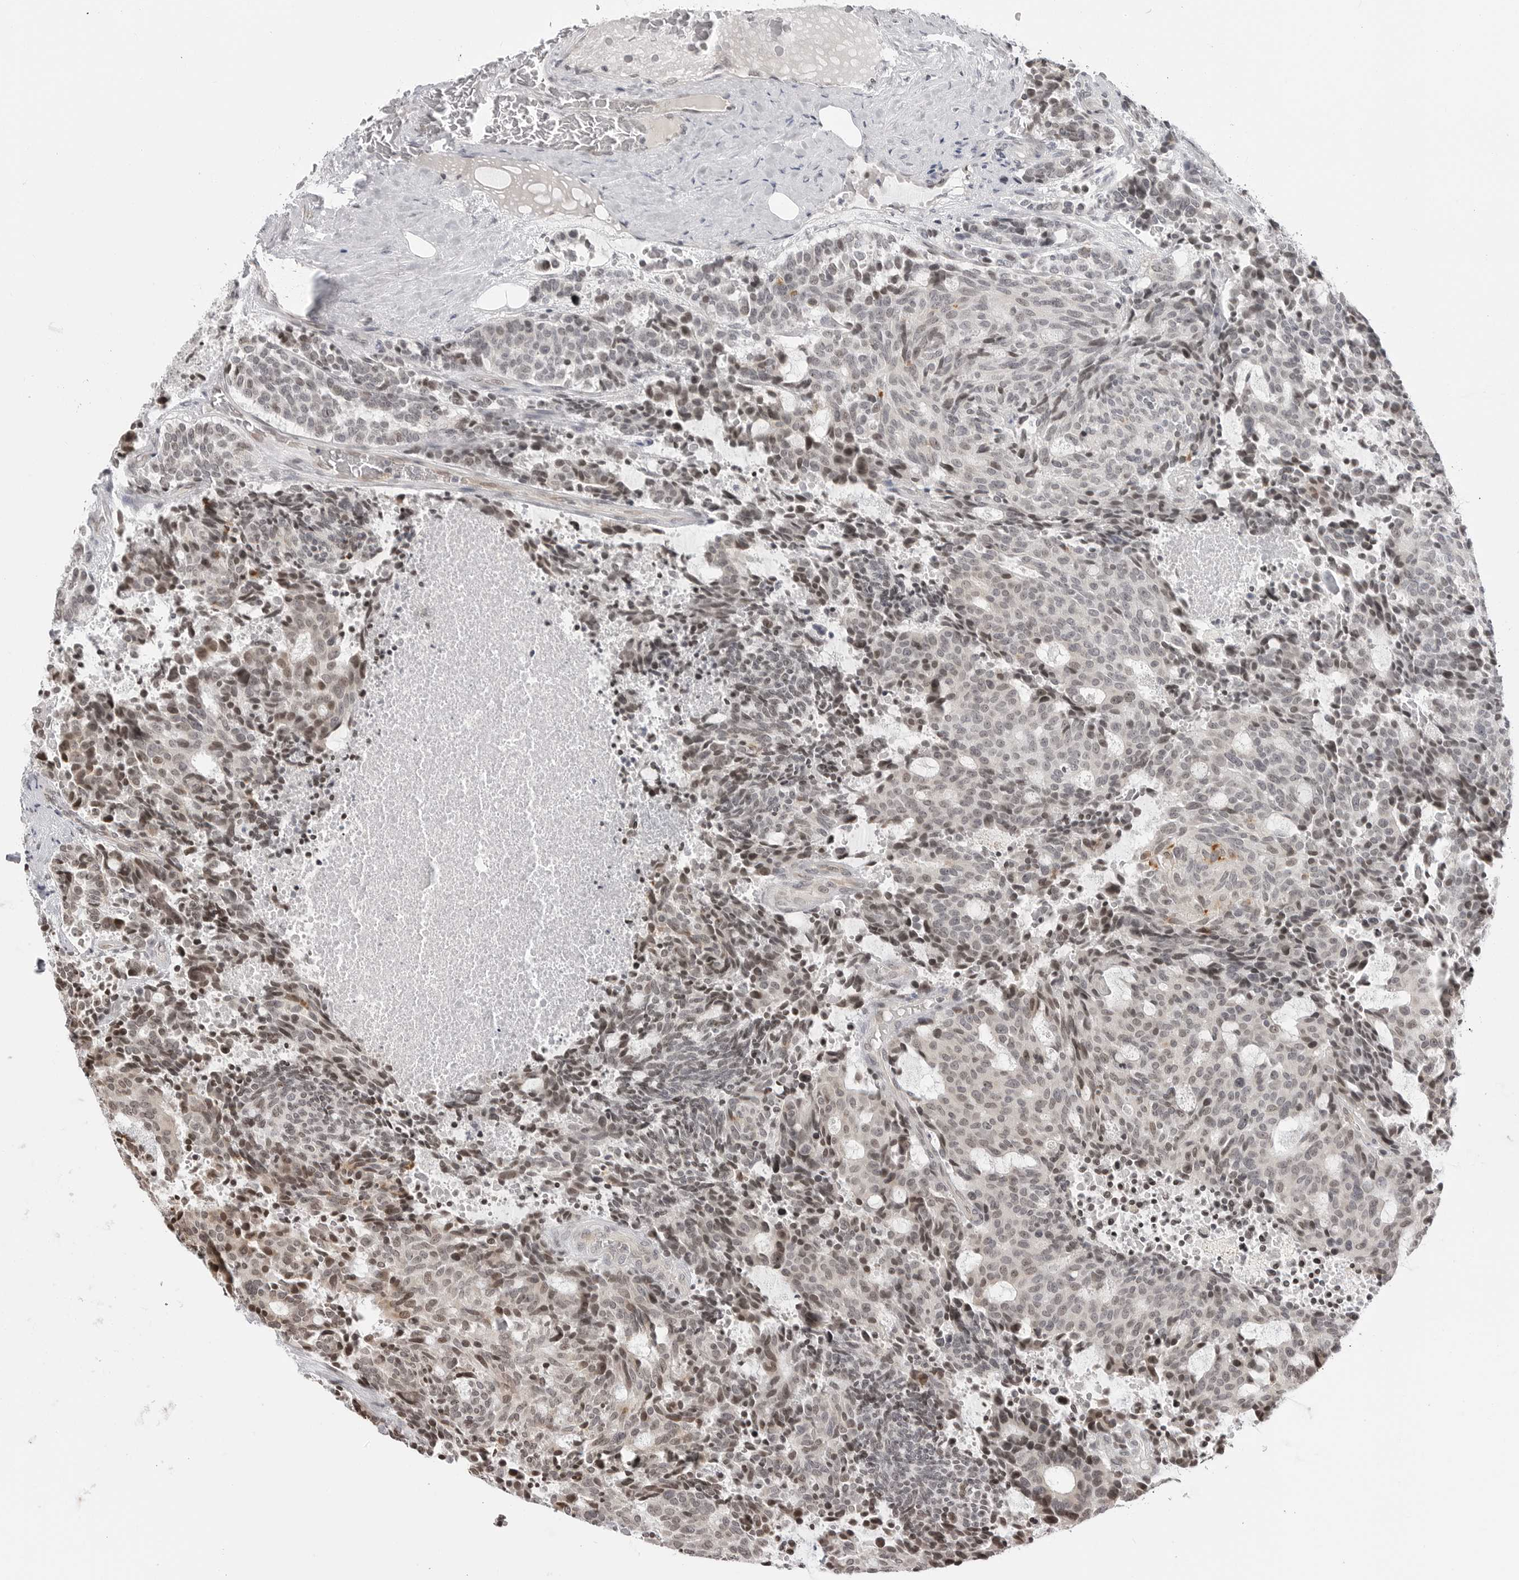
{"staining": {"intensity": "moderate", "quantity": "<25%", "location": "nuclear"}, "tissue": "carcinoid", "cell_type": "Tumor cells", "image_type": "cancer", "snomed": [{"axis": "morphology", "description": "Carcinoid, malignant, NOS"}, {"axis": "topography", "description": "Pancreas"}], "caption": "Human carcinoid stained with a brown dye displays moderate nuclear positive positivity in approximately <25% of tumor cells.", "gene": "C8orf33", "patient": {"sex": "female", "age": 54}}